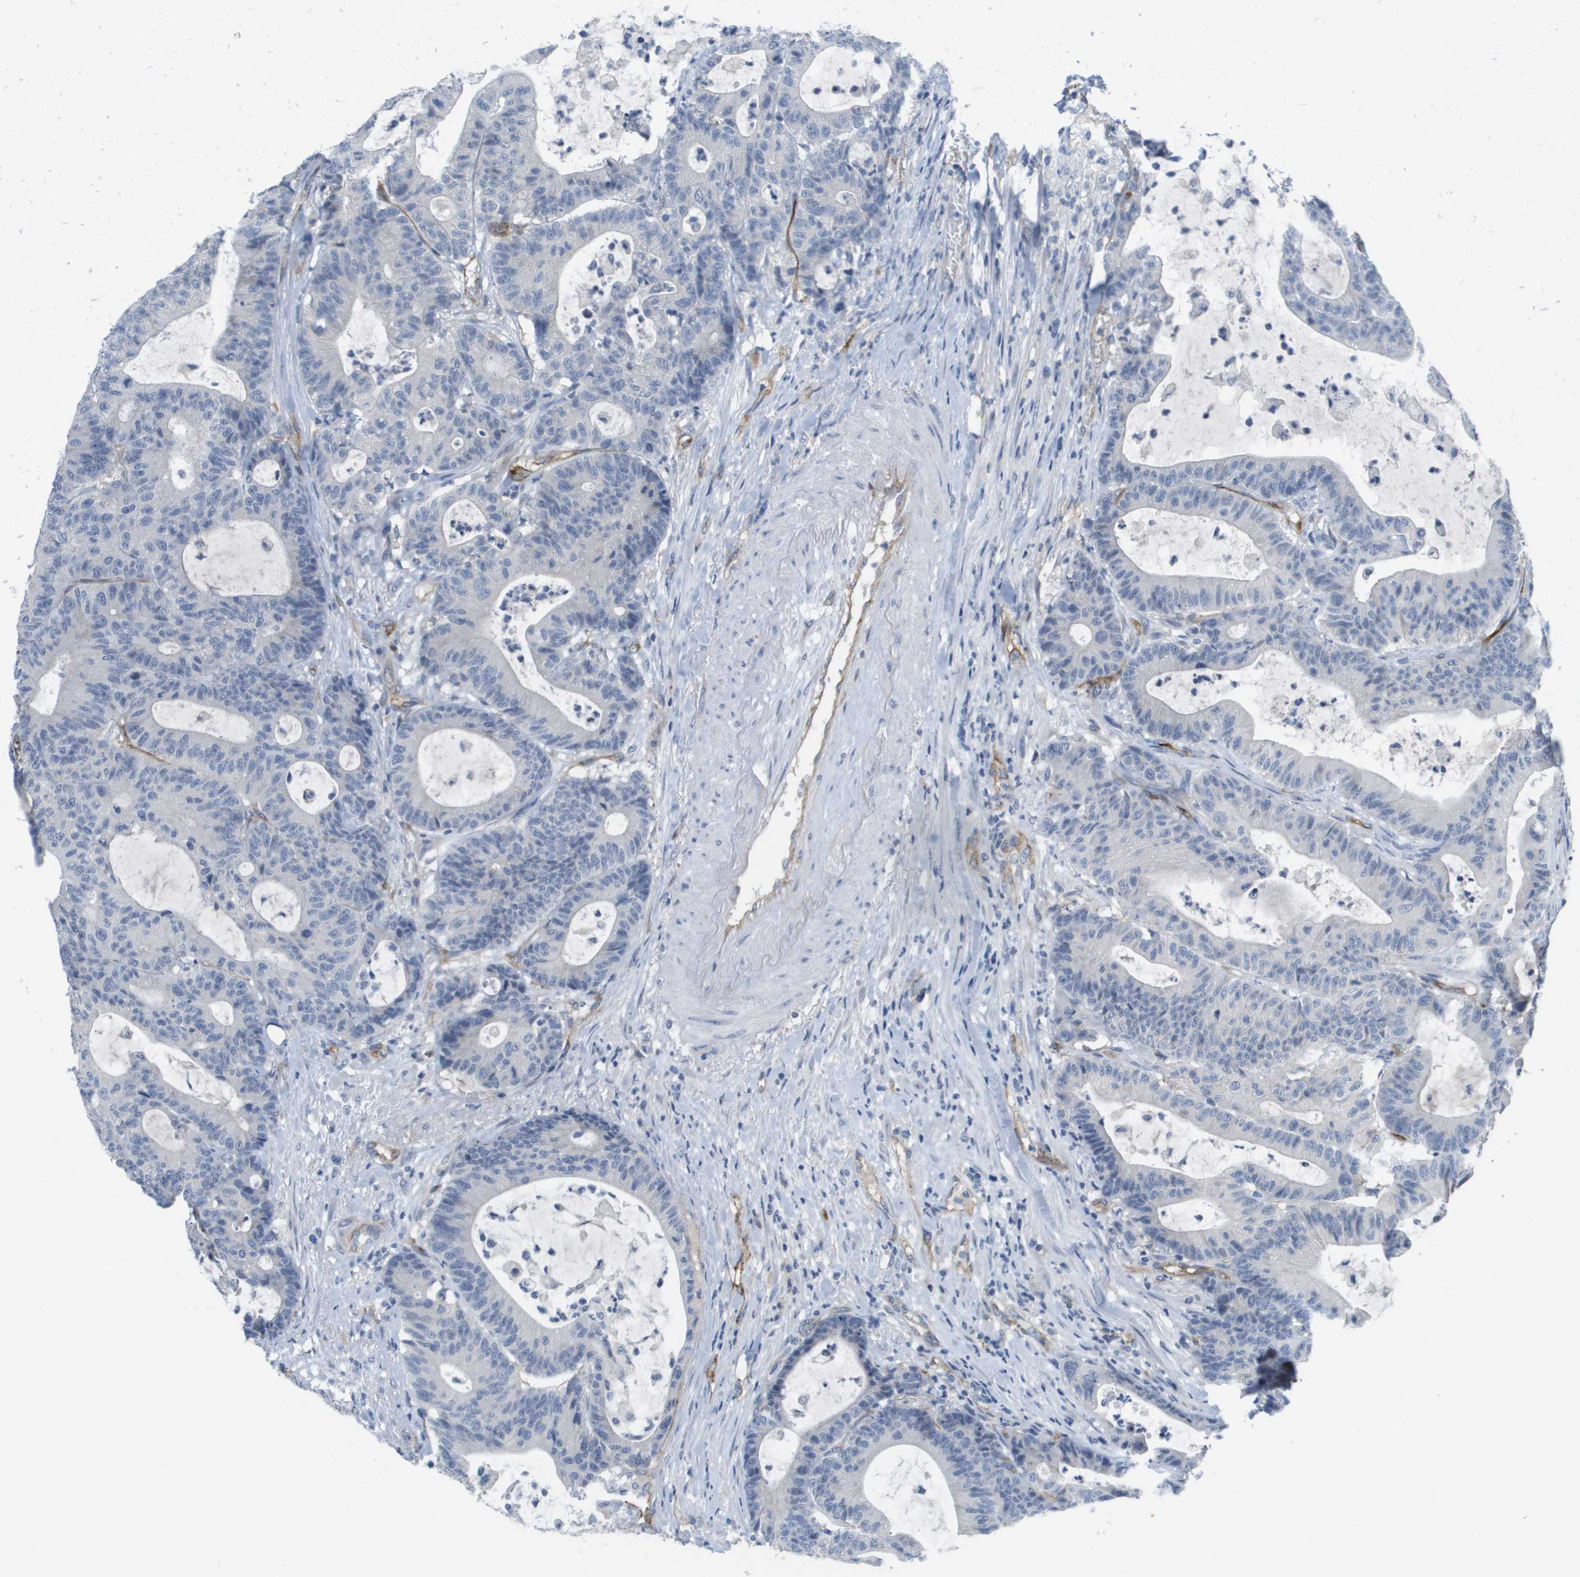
{"staining": {"intensity": "negative", "quantity": "none", "location": "none"}, "tissue": "colorectal cancer", "cell_type": "Tumor cells", "image_type": "cancer", "snomed": [{"axis": "morphology", "description": "Adenocarcinoma, NOS"}, {"axis": "topography", "description": "Colon"}], "caption": "The IHC micrograph has no significant staining in tumor cells of colorectal adenocarcinoma tissue.", "gene": "ANGPT2", "patient": {"sex": "female", "age": 84}}